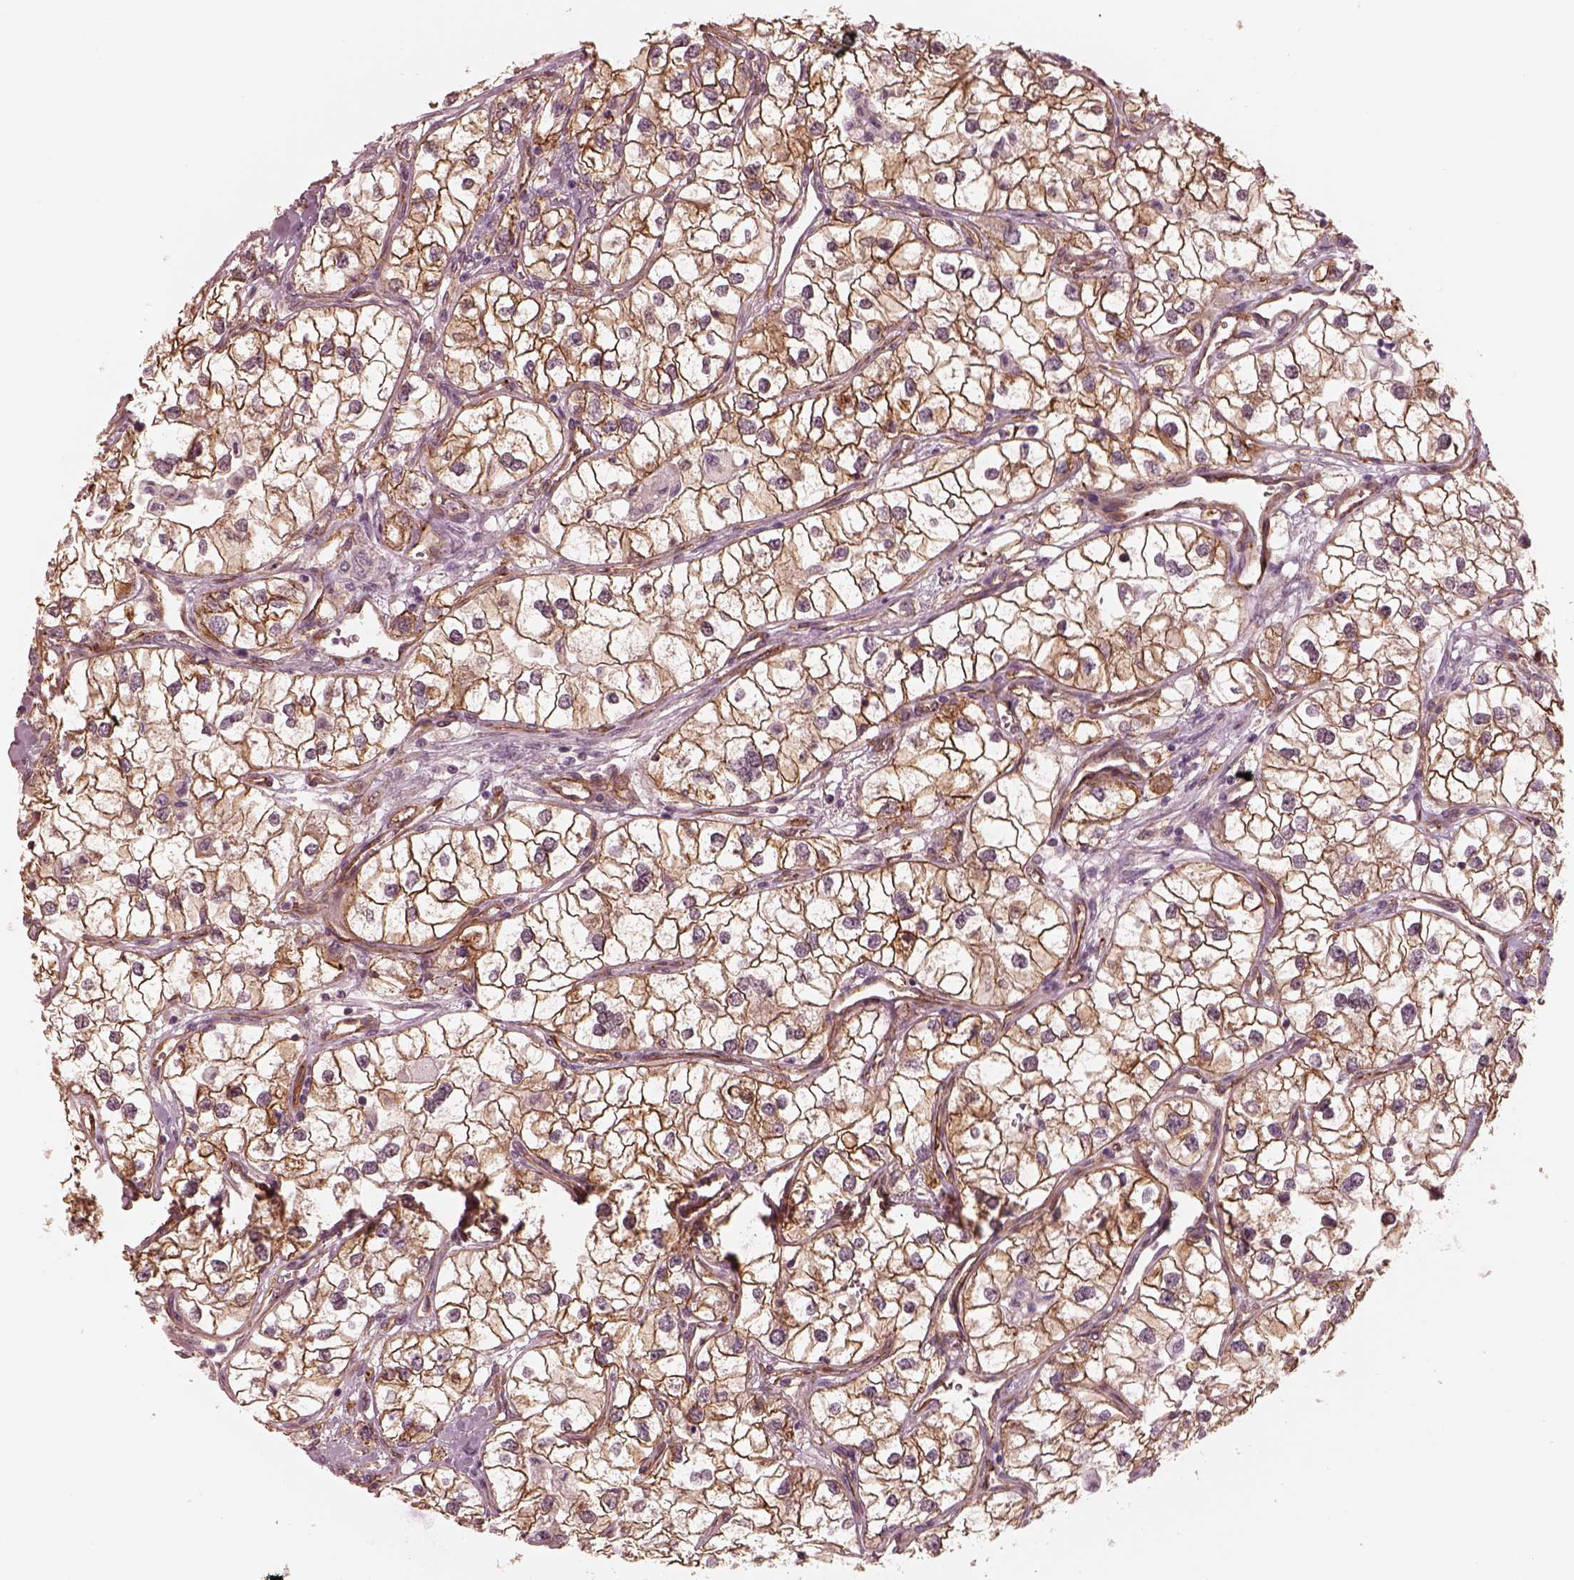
{"staining": {"intensity": "strong", "quantity": ">75%", "location": "cytoplasmic/membranous"}, "tissue": "renal cancer", "cell_type": "Tumor cells", "image_type": "cancer", "snomed": [{"axis": "morphology", "description": "Adenocarcinoma, NOS"}, {"axis": "topography", "description": "Kidney"}], "caption": "Adenocarcinoma (renal) stained for a protein (brown) displays strong cytoplasmic/membranous positive expression in approximately >75% of tumor cells.", "gene": "CRYM", "patient": {"sex": "male", "age": 59}}